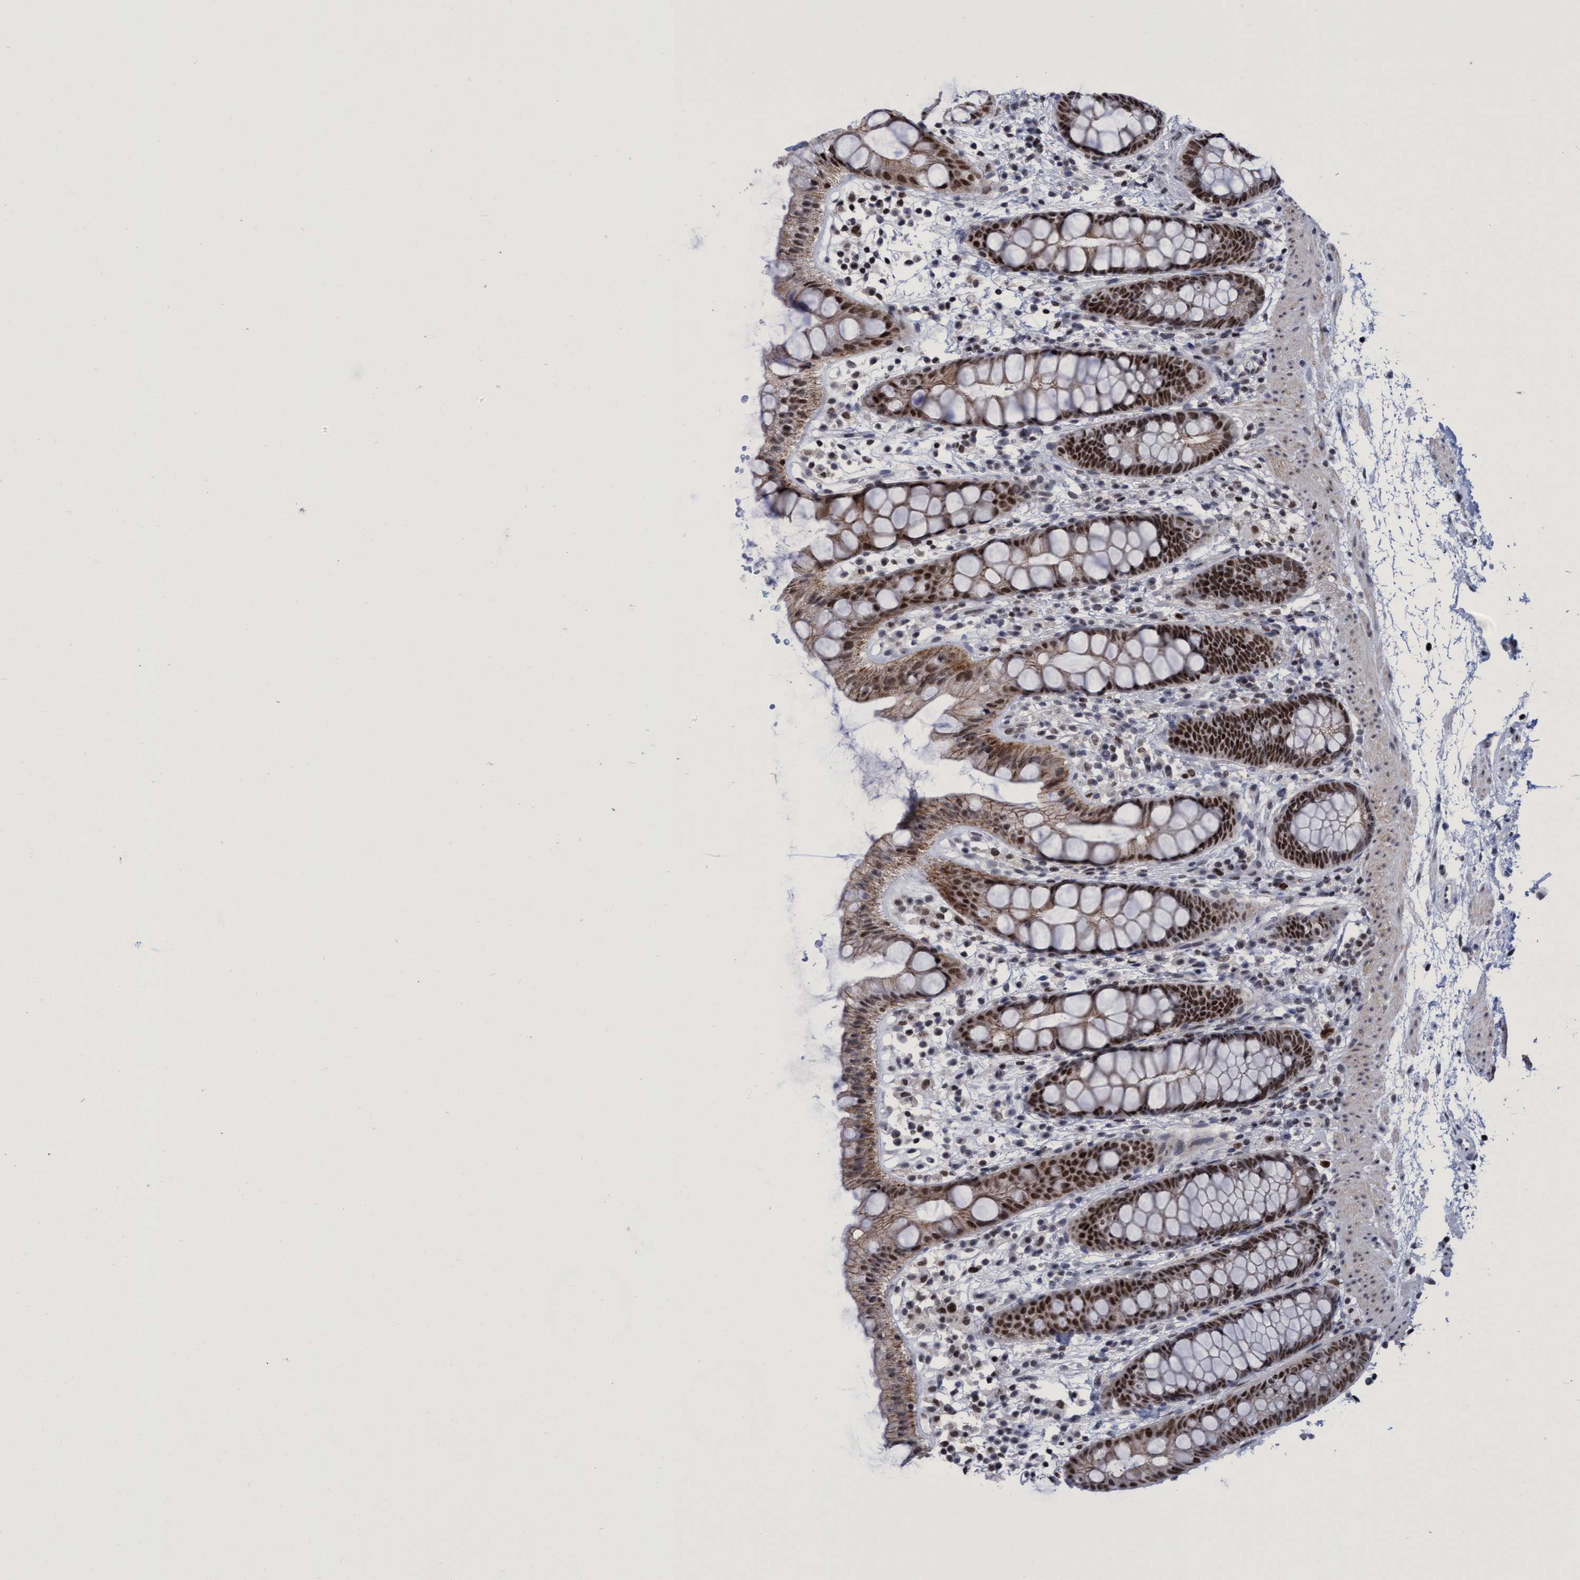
{"staining": {"intensity": "strong", "quantity": ">75%", "location": "cytoplasmic/membranous,nuclear"}, "tissue": "rectum", "cell_type": "Glandular cells", "image_type": "normal", "snomed": [{"axis": "morphology", "description": "Normal tissue, NOS"}, {"axis": "topography", "description": "Rectum"}], "caption": "Immunohistochemical staining of benign human rectum displays strong cytoplasmic/membranous,nuclear protein positivity in approximately >75% of glandular cells.", "gene": "C9orf78", "patient": {"sex": "female", "age": 65}}